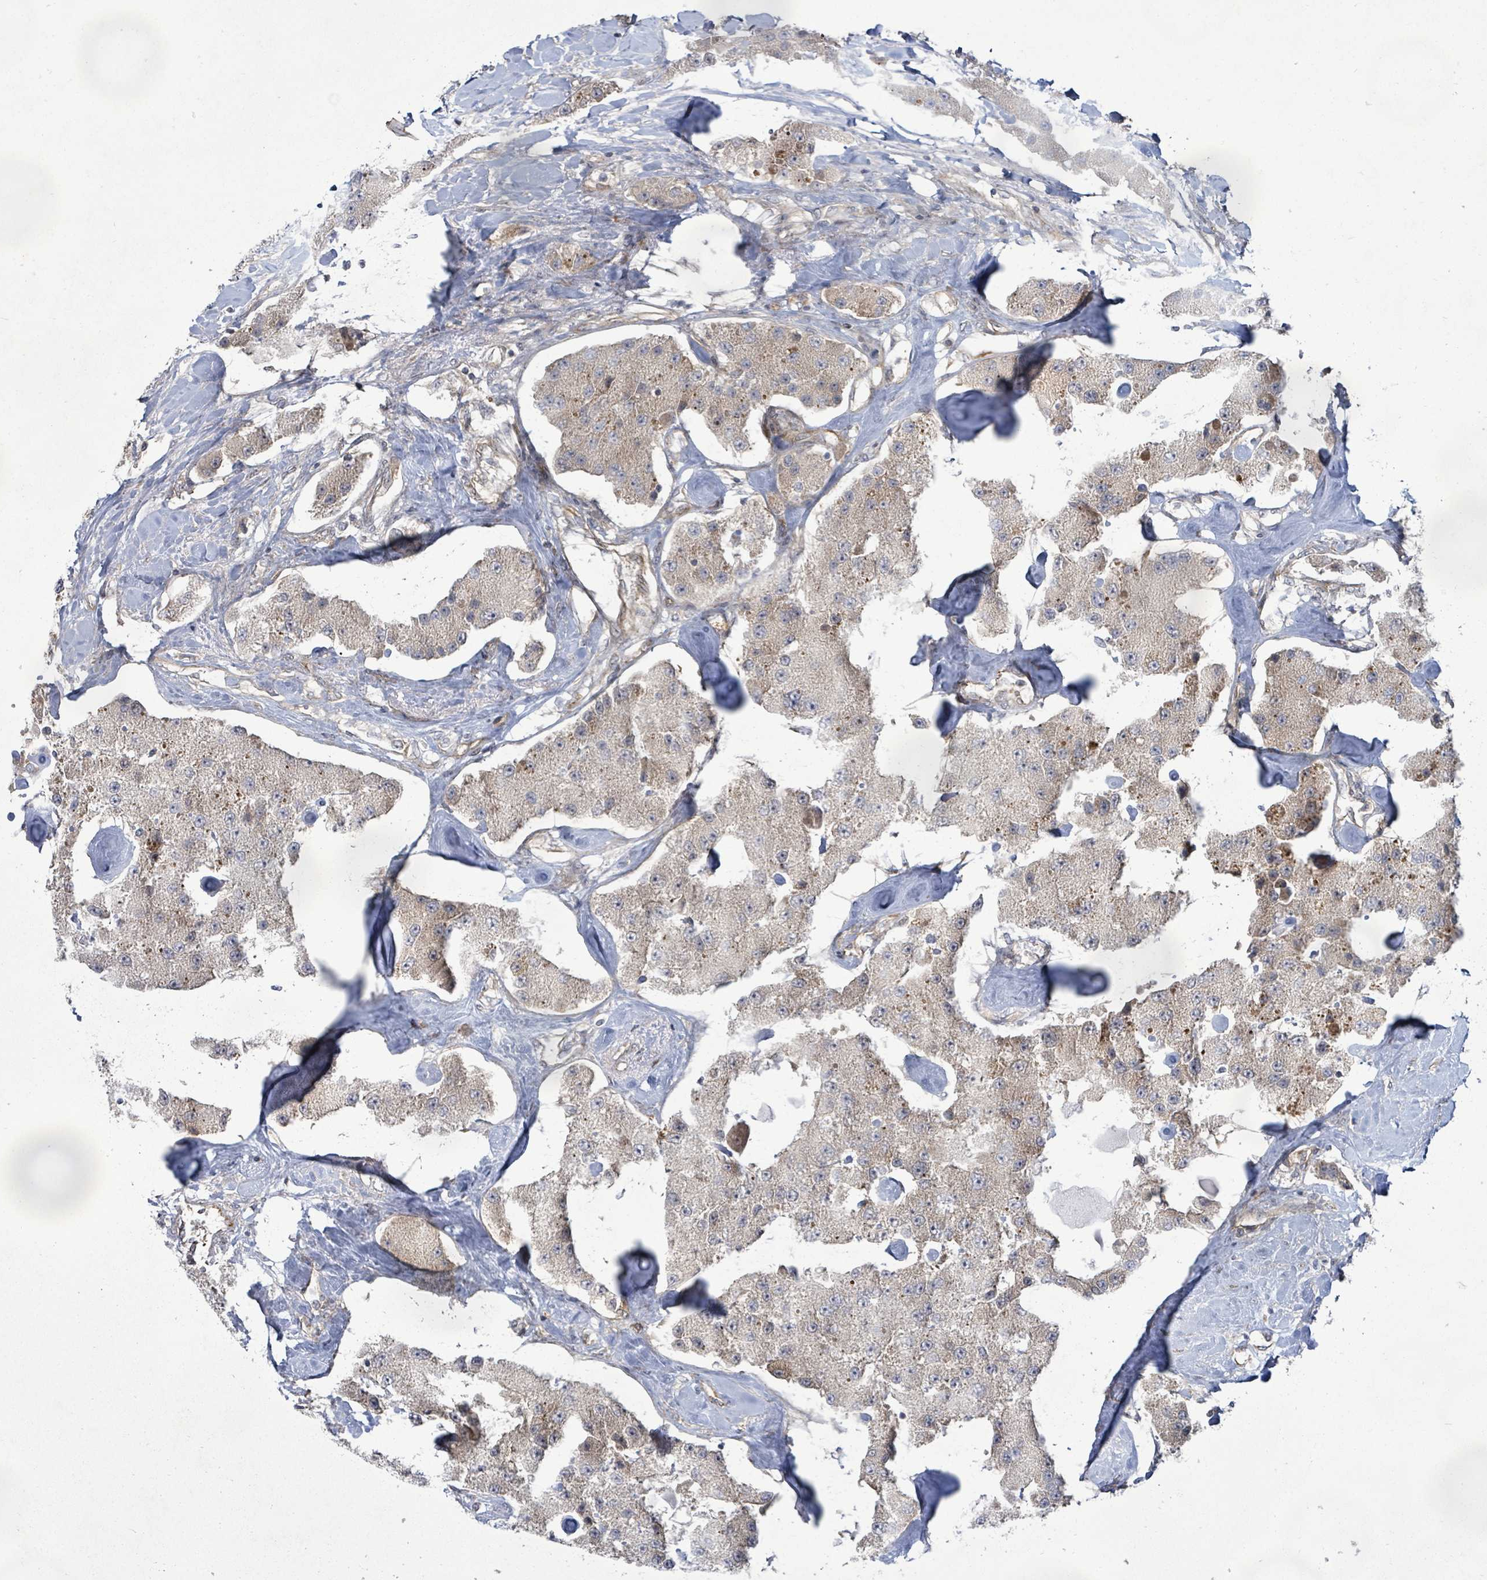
{"staining": {"intensity": "moderate", "quantity": "25%-75%", "location": "cytoplasmic/membranous"}, "tissue": "carcinoid", "cell_type": "Tumor cells", "image_type": "cancer", "snomed": [{"axis": "morphology", "description": "Carcinoid, malignant, NOS"}, {"axis": "topography", "description": "Pancreas"}], "caption": "Immunohistochemical staining of human malignant carcinoid reveals moderate cytoplasmic/membranous protein expression in approximately 25%-75% of tumor cells. The protein is shown in brown color, while the nuclei are stained blue.", "gene": "KBTBD11", "patient": {"sex": "male", "age": 41}}